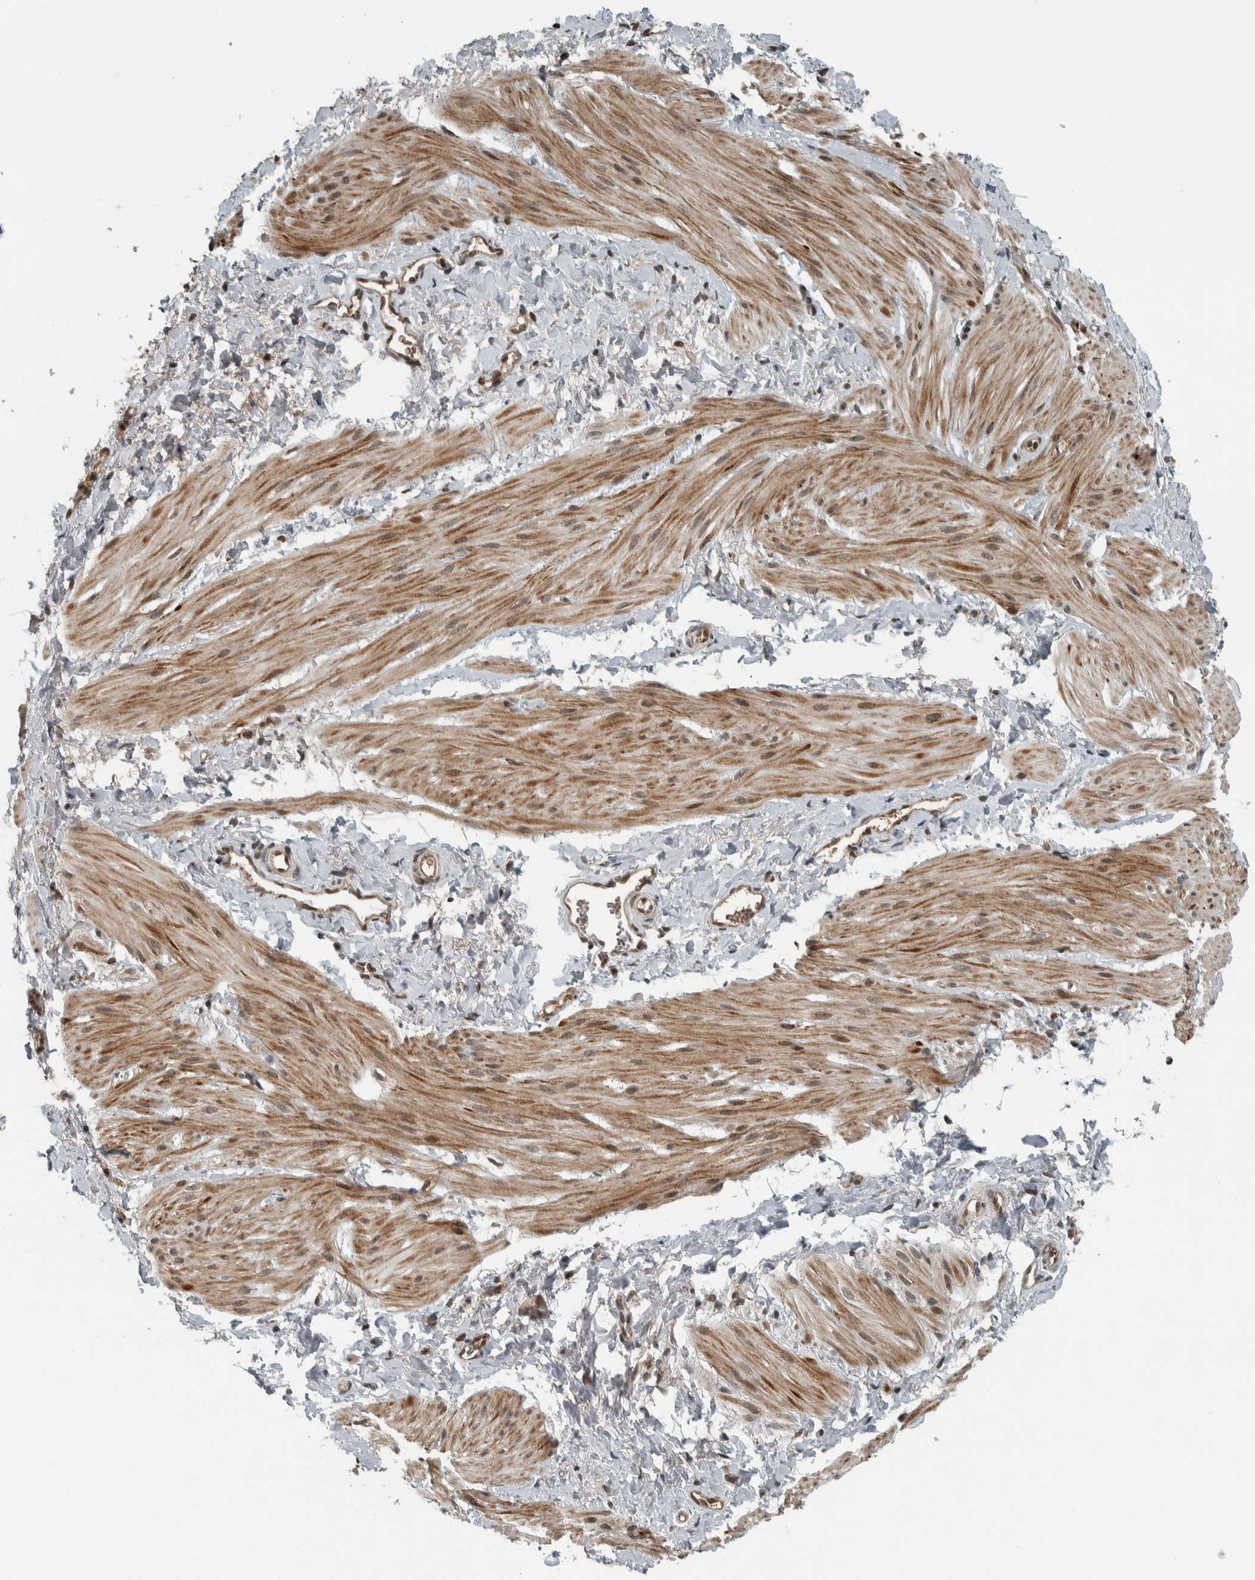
{"staining": {"intensity": "moderate", "quantity": "25%-75%", "location": "cytoplasmic/membranous,nuclear"}, "tissue": "smooth muscle", "cell_type": "Smooth muscle cells", "image_type": "normal", "snomed": [{"axis": "morphology", "description": "Normal tissue, NOS"}, {"axis": "topography", "description": "Smooth muscle"}], "caption": "This is a photomicrograph of immunohistochemistry (IHC) staining of unremarkable smooth muscle, which shows moderate staining in the cytoplasmic/membranous,nuclear of smooth muscle cells.", "gene": "XPO5", "patient": {"sex": "male", "age": 16}}